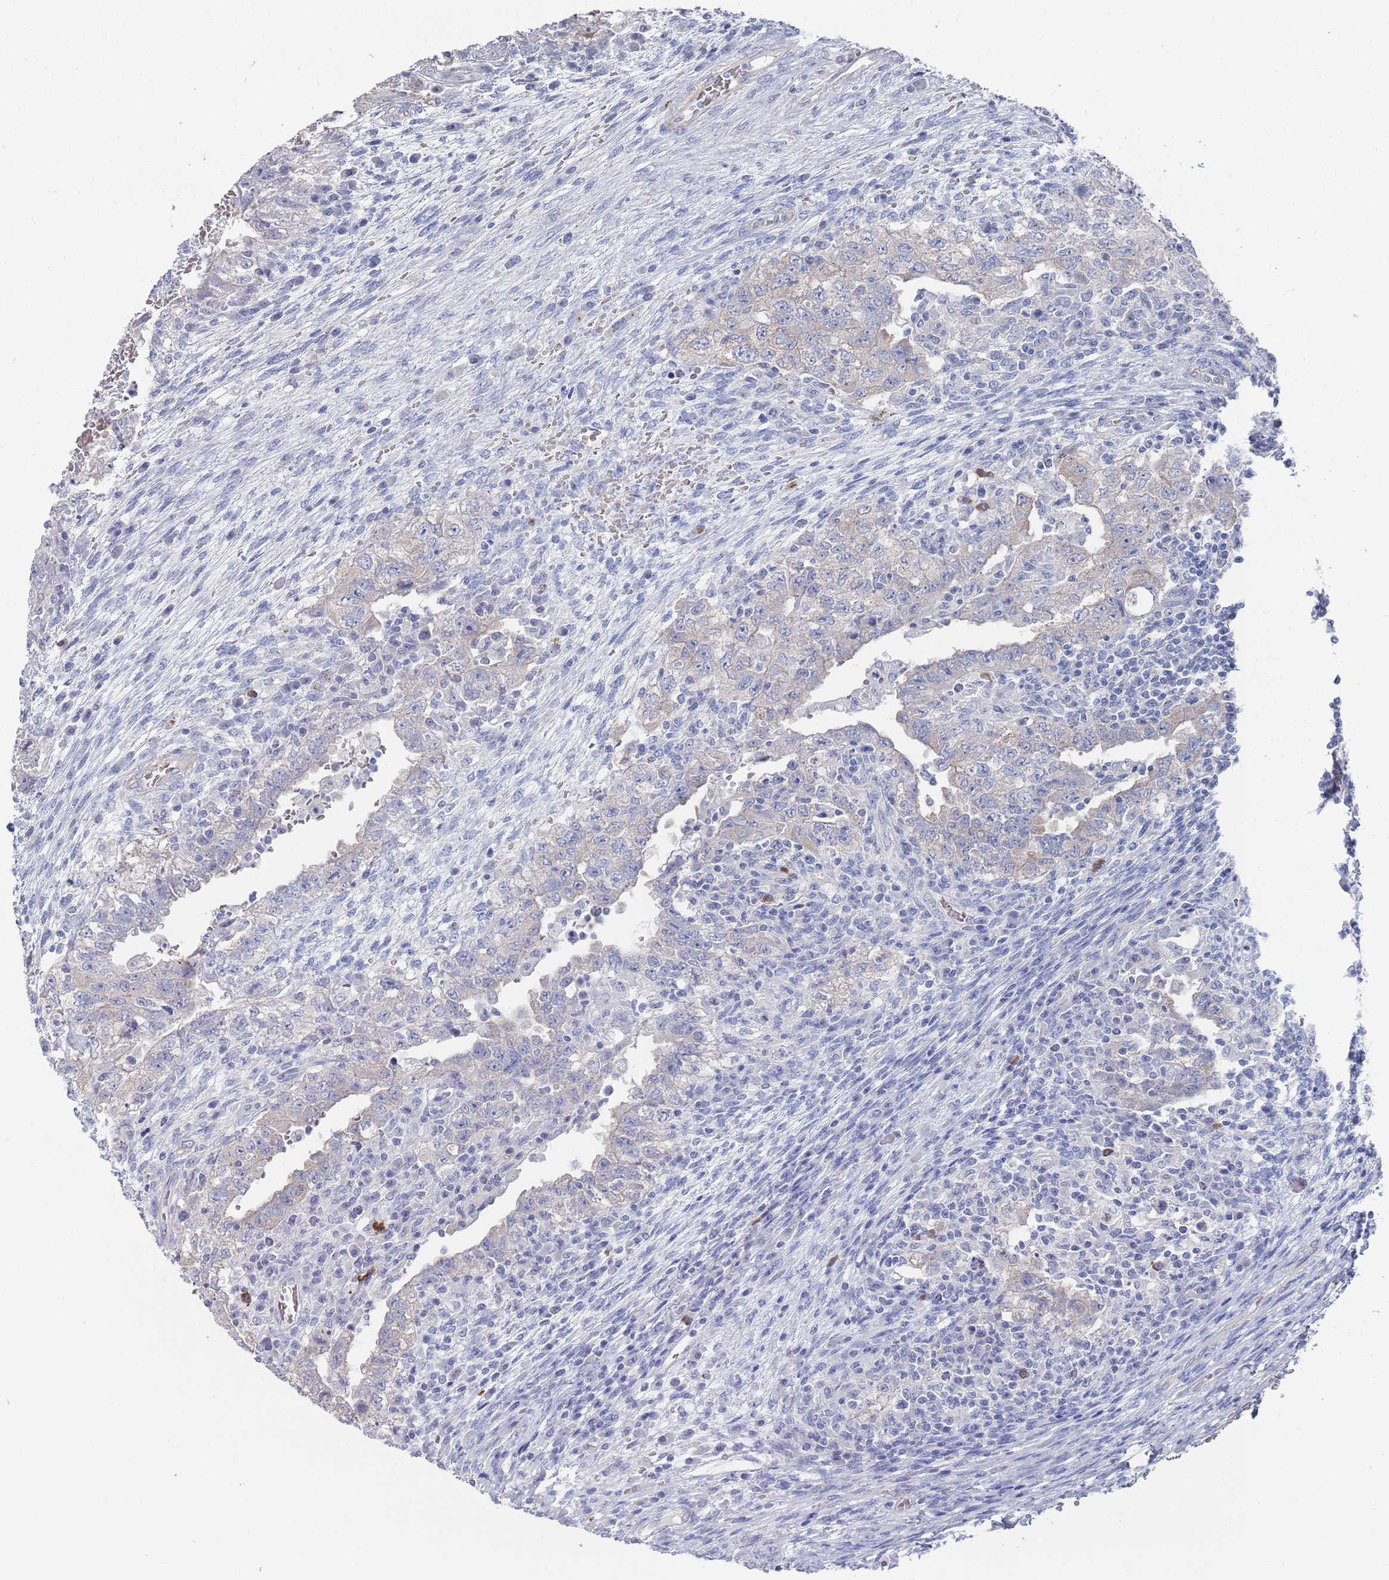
{"staining": {"intensity": "weak", "quantity": "<25%", "location": "cytoplasmic/membranous"}, "tissue": "testis cancer", "cell_type": "Tumor cells", "image_type": "cancer", "snomed": [{"axis": "morphology", "description": "Carcinoma, Embryonal, NOS"}, {"axis": "topography", "description": "Testis"}], "caption": "The immunohistochemistry (IHC) photomicrograph has no significant staining in tumor cells of testis cancer (embryonal carcinoma) tissue. The staining is performed using DAB brown chromogen with nuclei counter-stained in using hematoxylin.", "gene": "TMCO3", "patient": {"sex": "male", "age": 26}}